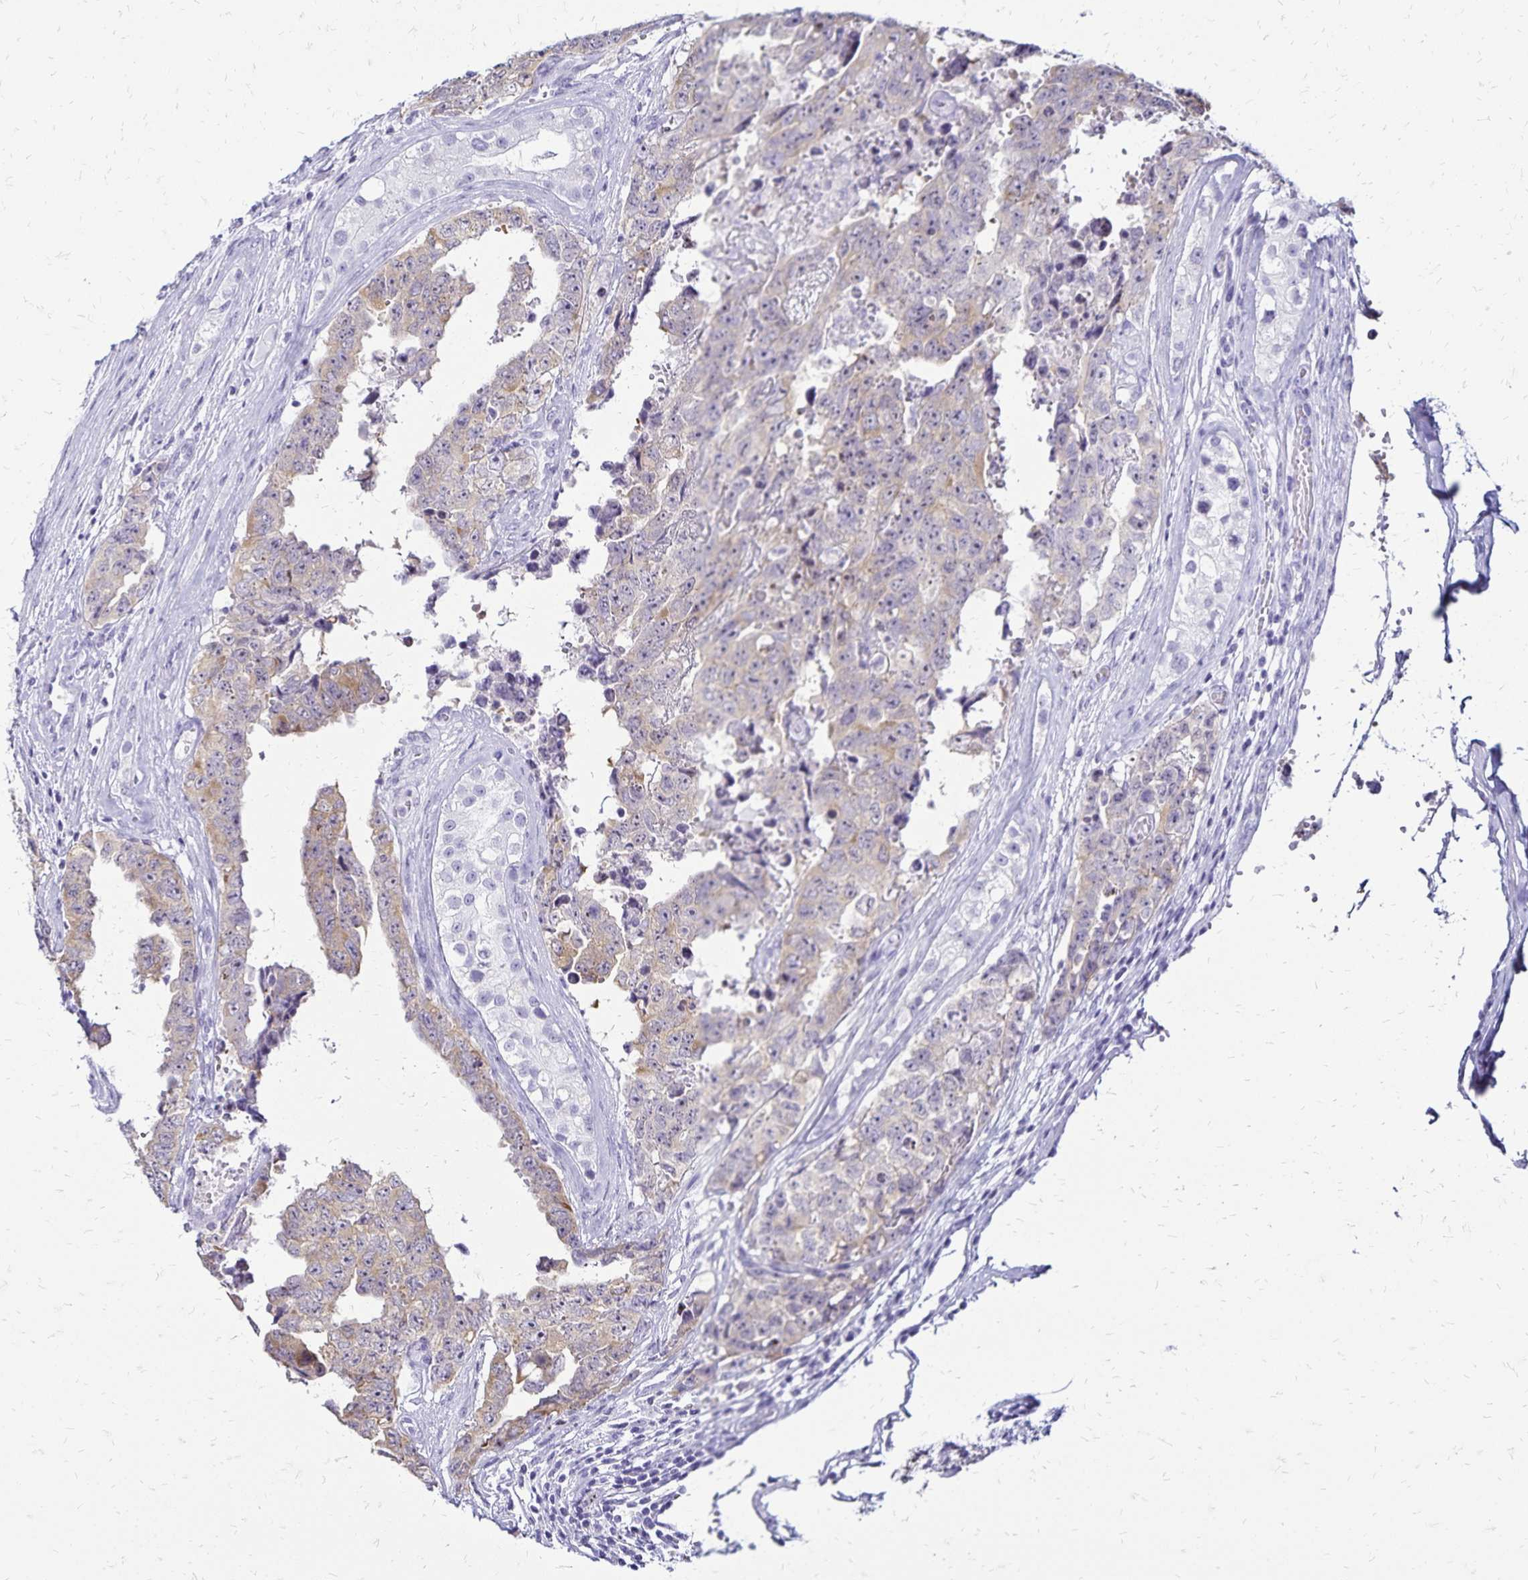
{"staining": {"intensity": "weak", "quantity": ">75%", "location": "cytoplasmic/membranous"}, "tissue": "testis cancer", "cell_type": "Tumor cells", "image_type": "cancer", "snomed": [{"axis": "morphology", "description": "Normal tissue, NOS"}, {"axis": "morphology", "description": "Carcinoma, Embryonal, NOS"}, {"axis": "topography", "description": "Testis"}, {"axis": "topography", "description": "Epididymis"}], "caption": "About >75% of tumor cells in human testis cancer display weak cytoplasmic/membranous protein expression as visualized by brown immunohistochemical staining.", "gene": "LIN28B", "patient": {"sex": "male", "age": 25}}